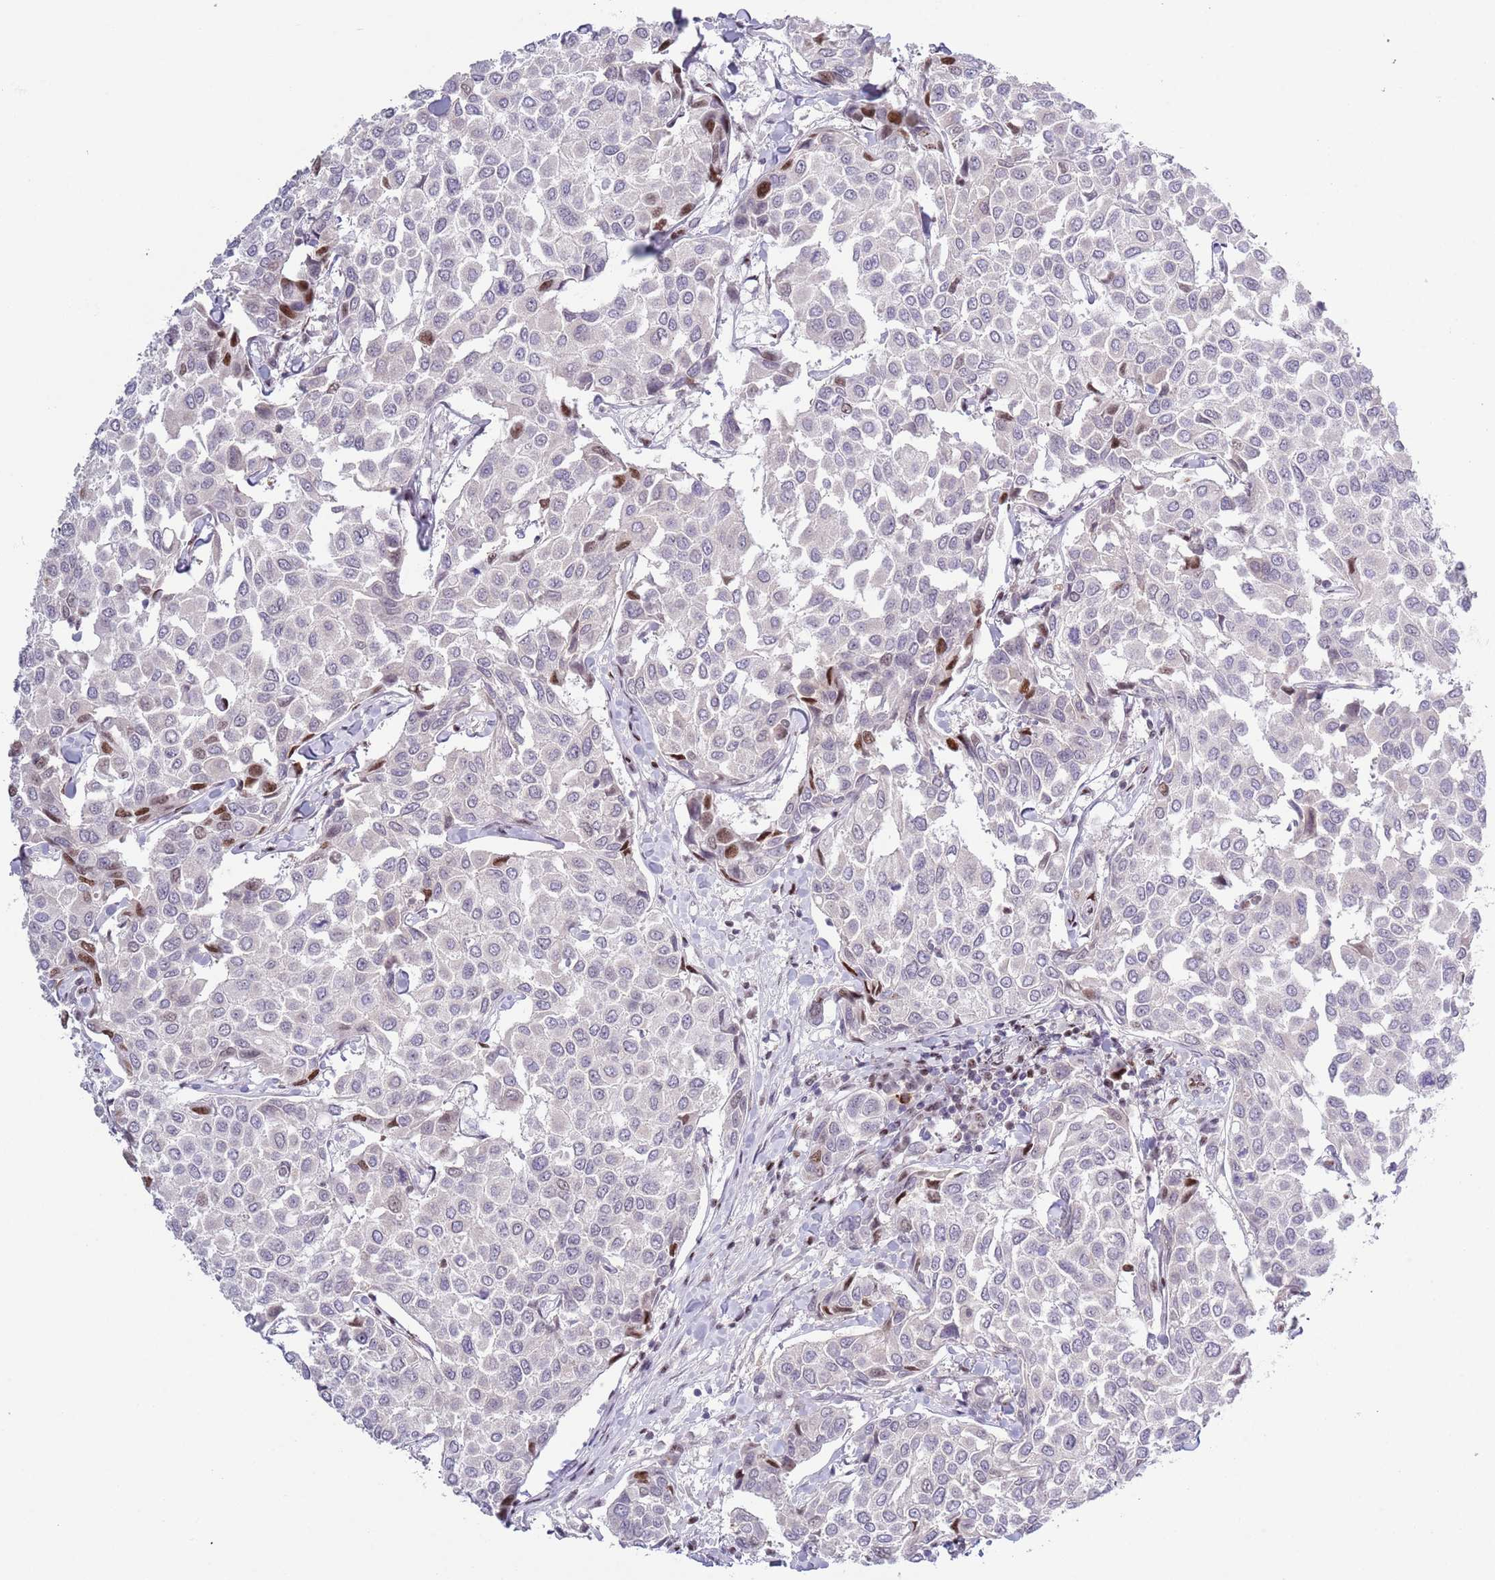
{"staining": {"intensity": "moderate", "quantity": "<25%", "location": "nuclear"}, "tissue": "breast cancer", "cell_type": "Tumor cells", "image_type": "cancer", "snomed": [{"axis": "morphology", "description": "Duct carcinoma"}, {"axis": "topography", "description": "Breast"}], "caption": "This image displays immunohistochemistry (IHC) staining of invasive ductal carcinoma (breast), with low moderate nuclear staining in about <25% of tumor cells.", "gene": "MFSD10", "patient": {"sex": "female", "age": 55}}